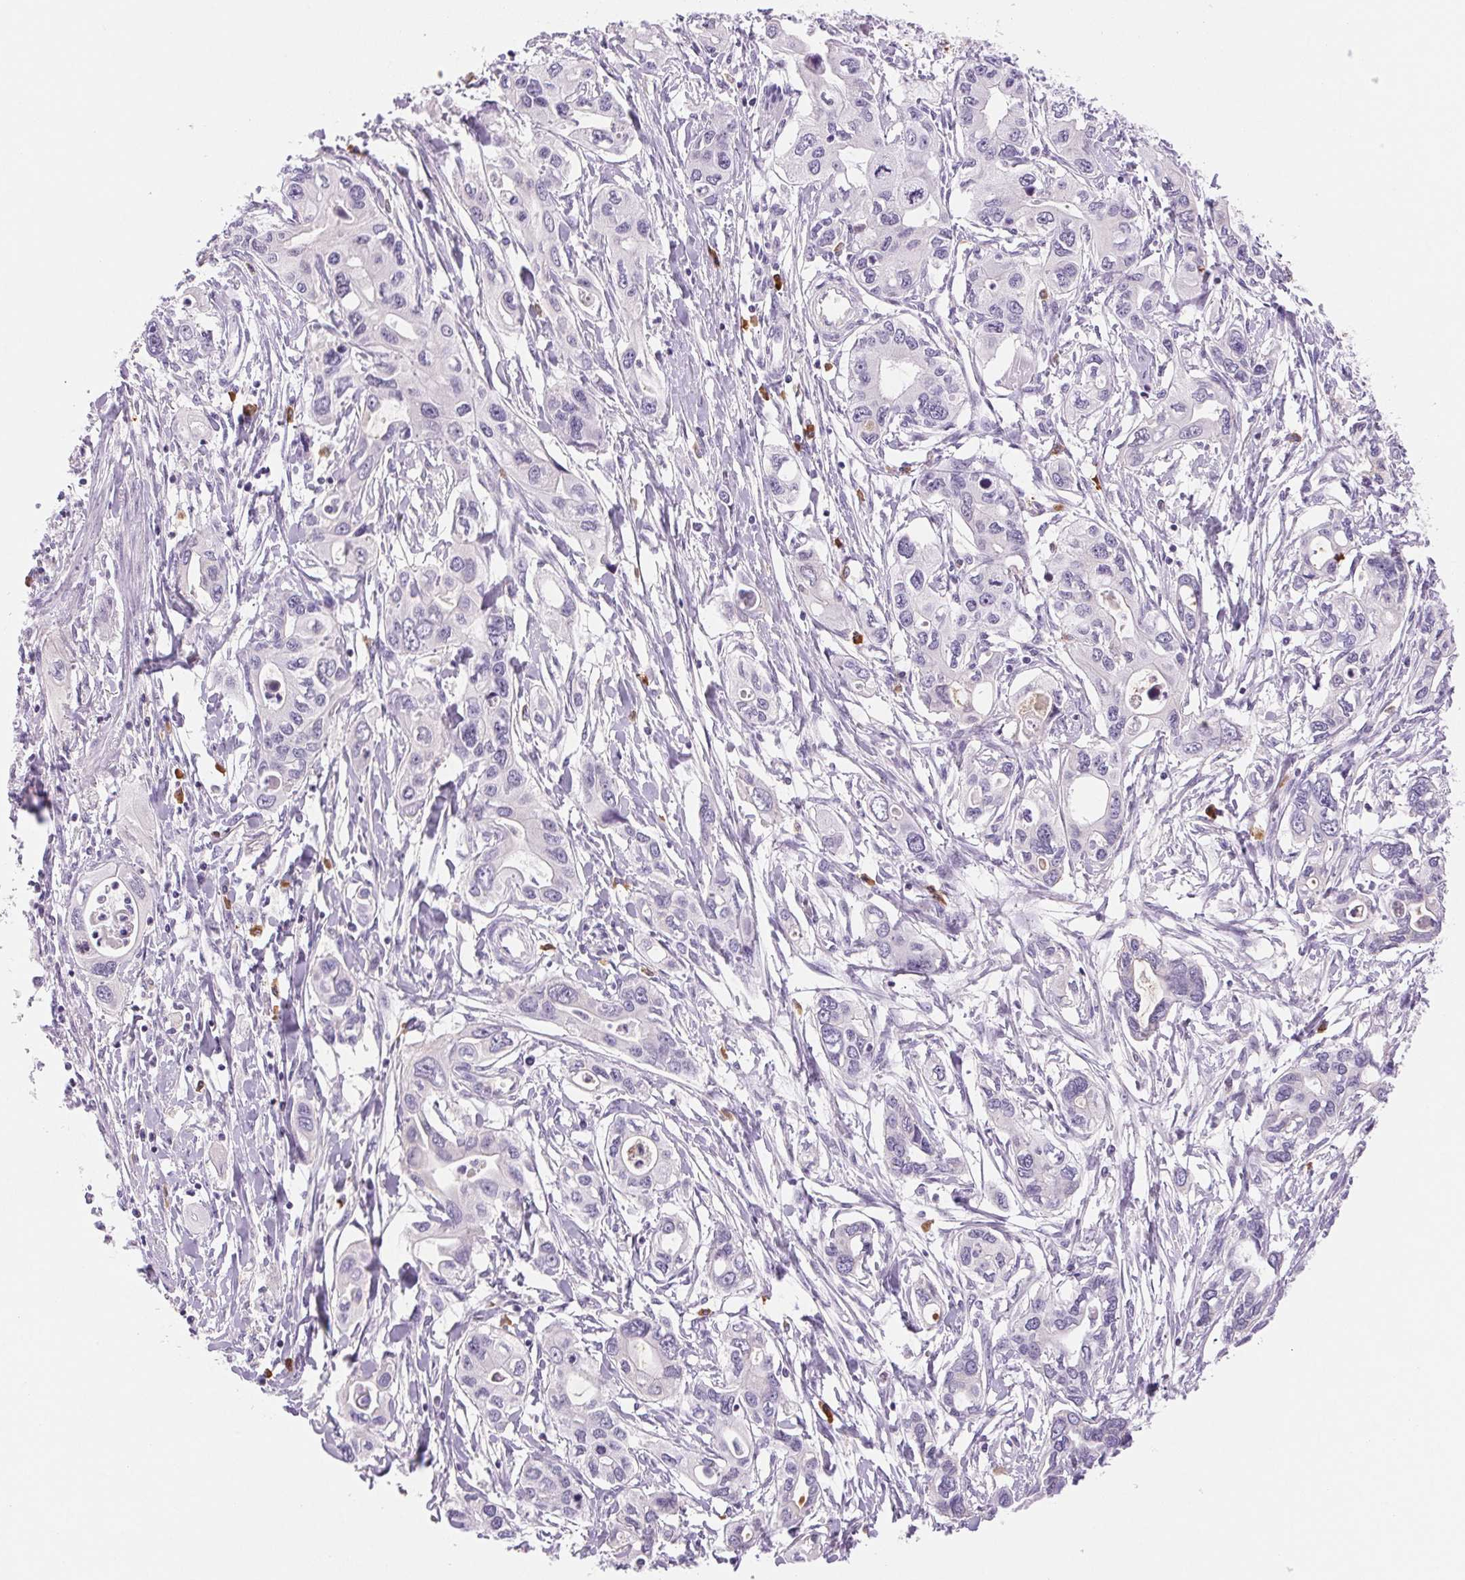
{"staining": {"intensity": "negative", "quantity": "none", "location": "none"}, "tissue": "pancreatic cancer", "cell_type": "Tumor cells", "image_type": "cancer", "snomed": [{"axis": "morphology", "description": "Adenocarcinoma, NOS"}, {"axis": "topography", "description": "Pancreas"}], "caption": "DAB (3,3'-diaminobenzidine) immunohistochemical staining of human pancreatic cancer (adenocarcinoma) demonstrates no significant staining in tumor cells.", "gene": "IFIT1B", "patient": {"sex": "male", "age": 60}}